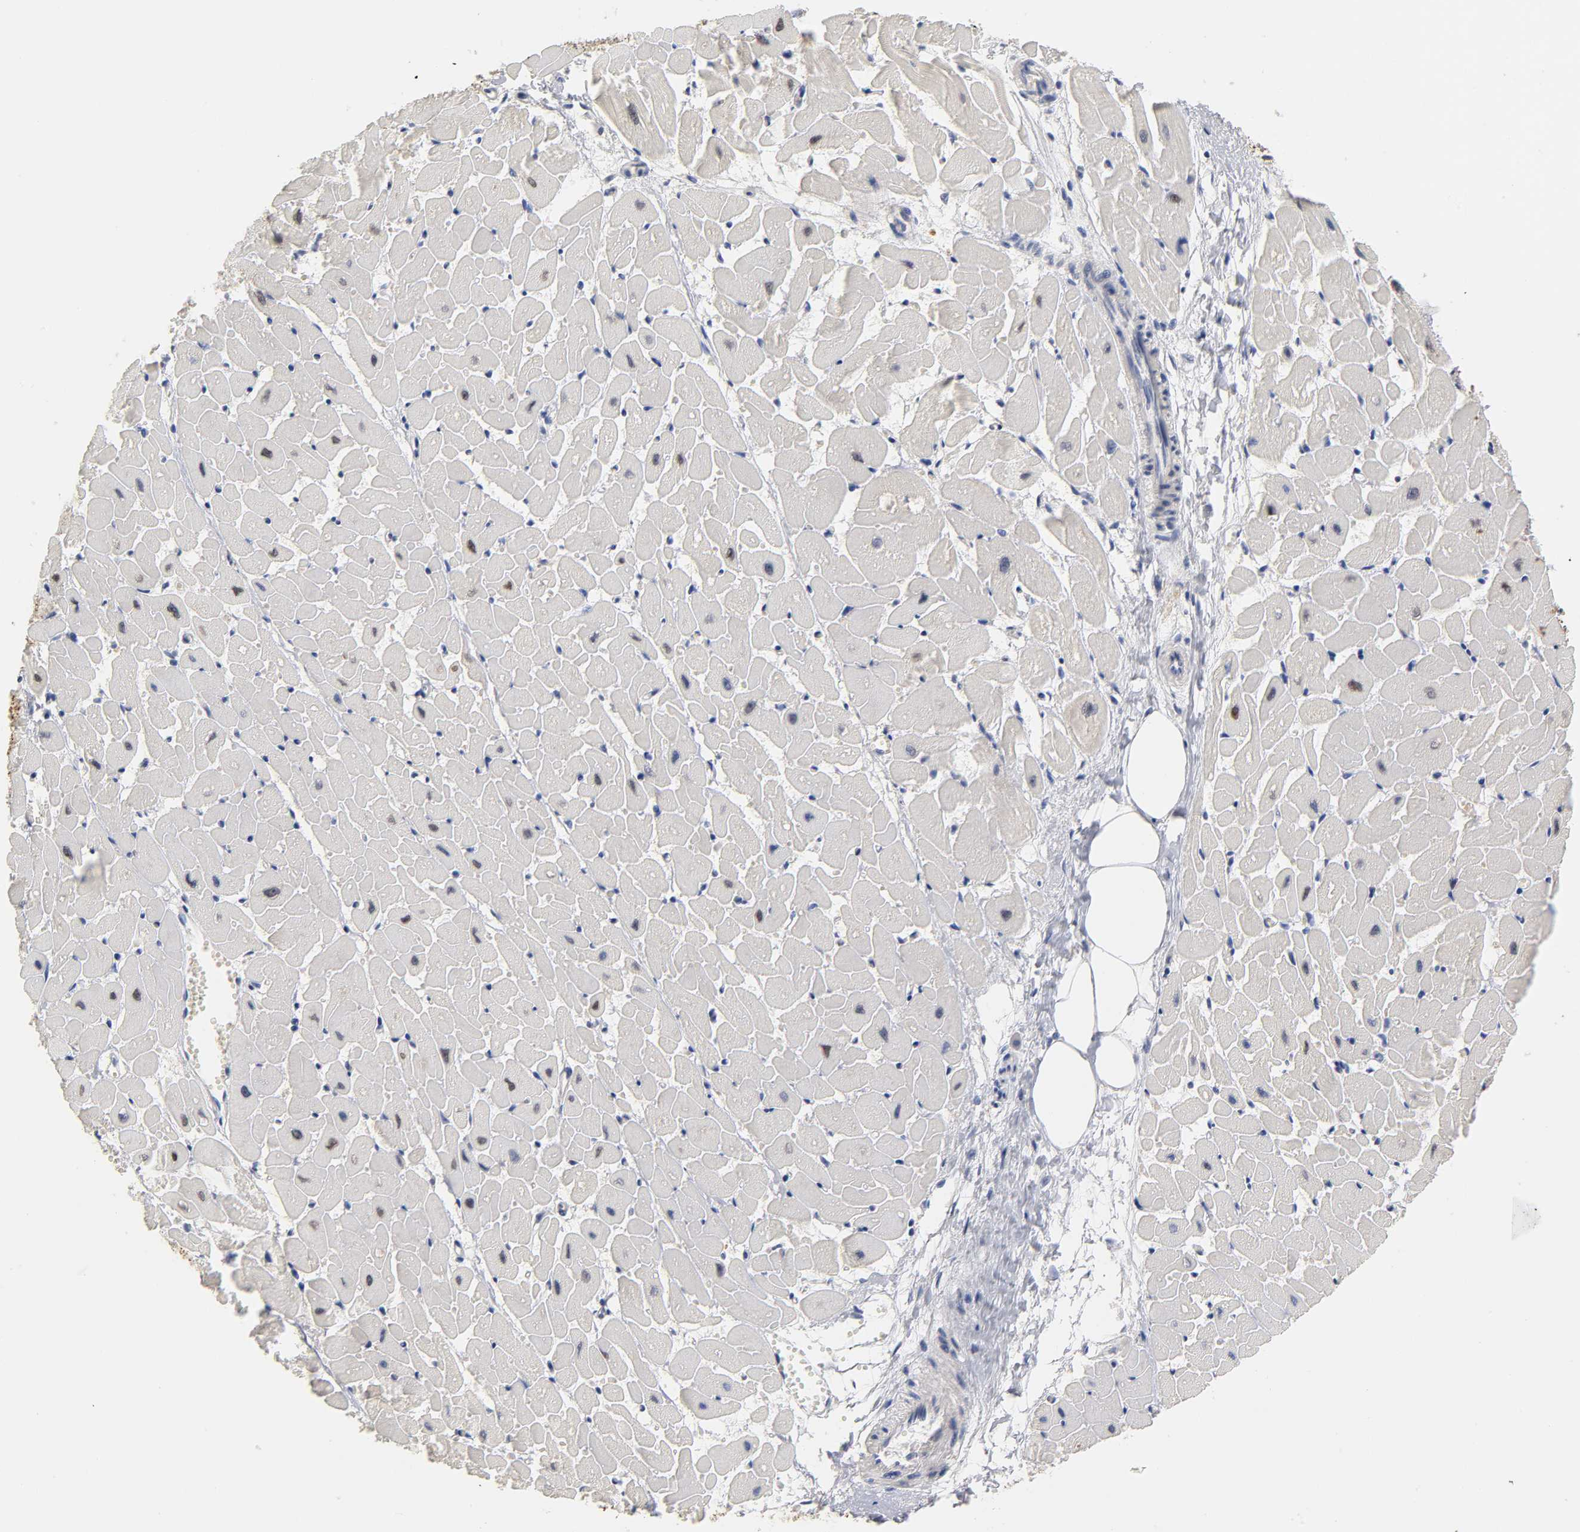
{"staining": {"intensity": "negative", "quantity": "none", "location": "none"}, "tissue": "heart muscle", "cell_type": "Cardiomyocytes", "image_type": "normal", "snomed": [{"axis": "morphology", "description": "Normal tissue, NOS"}, {"axis": "topography", "description": "Heart"}], "caption": "This is an IHC photomicrograph of normal heart muscle. There is no expression in cardiomyocytes.", "gene": "OVOL1", "patient": {"sex": "female", "age": 19}}